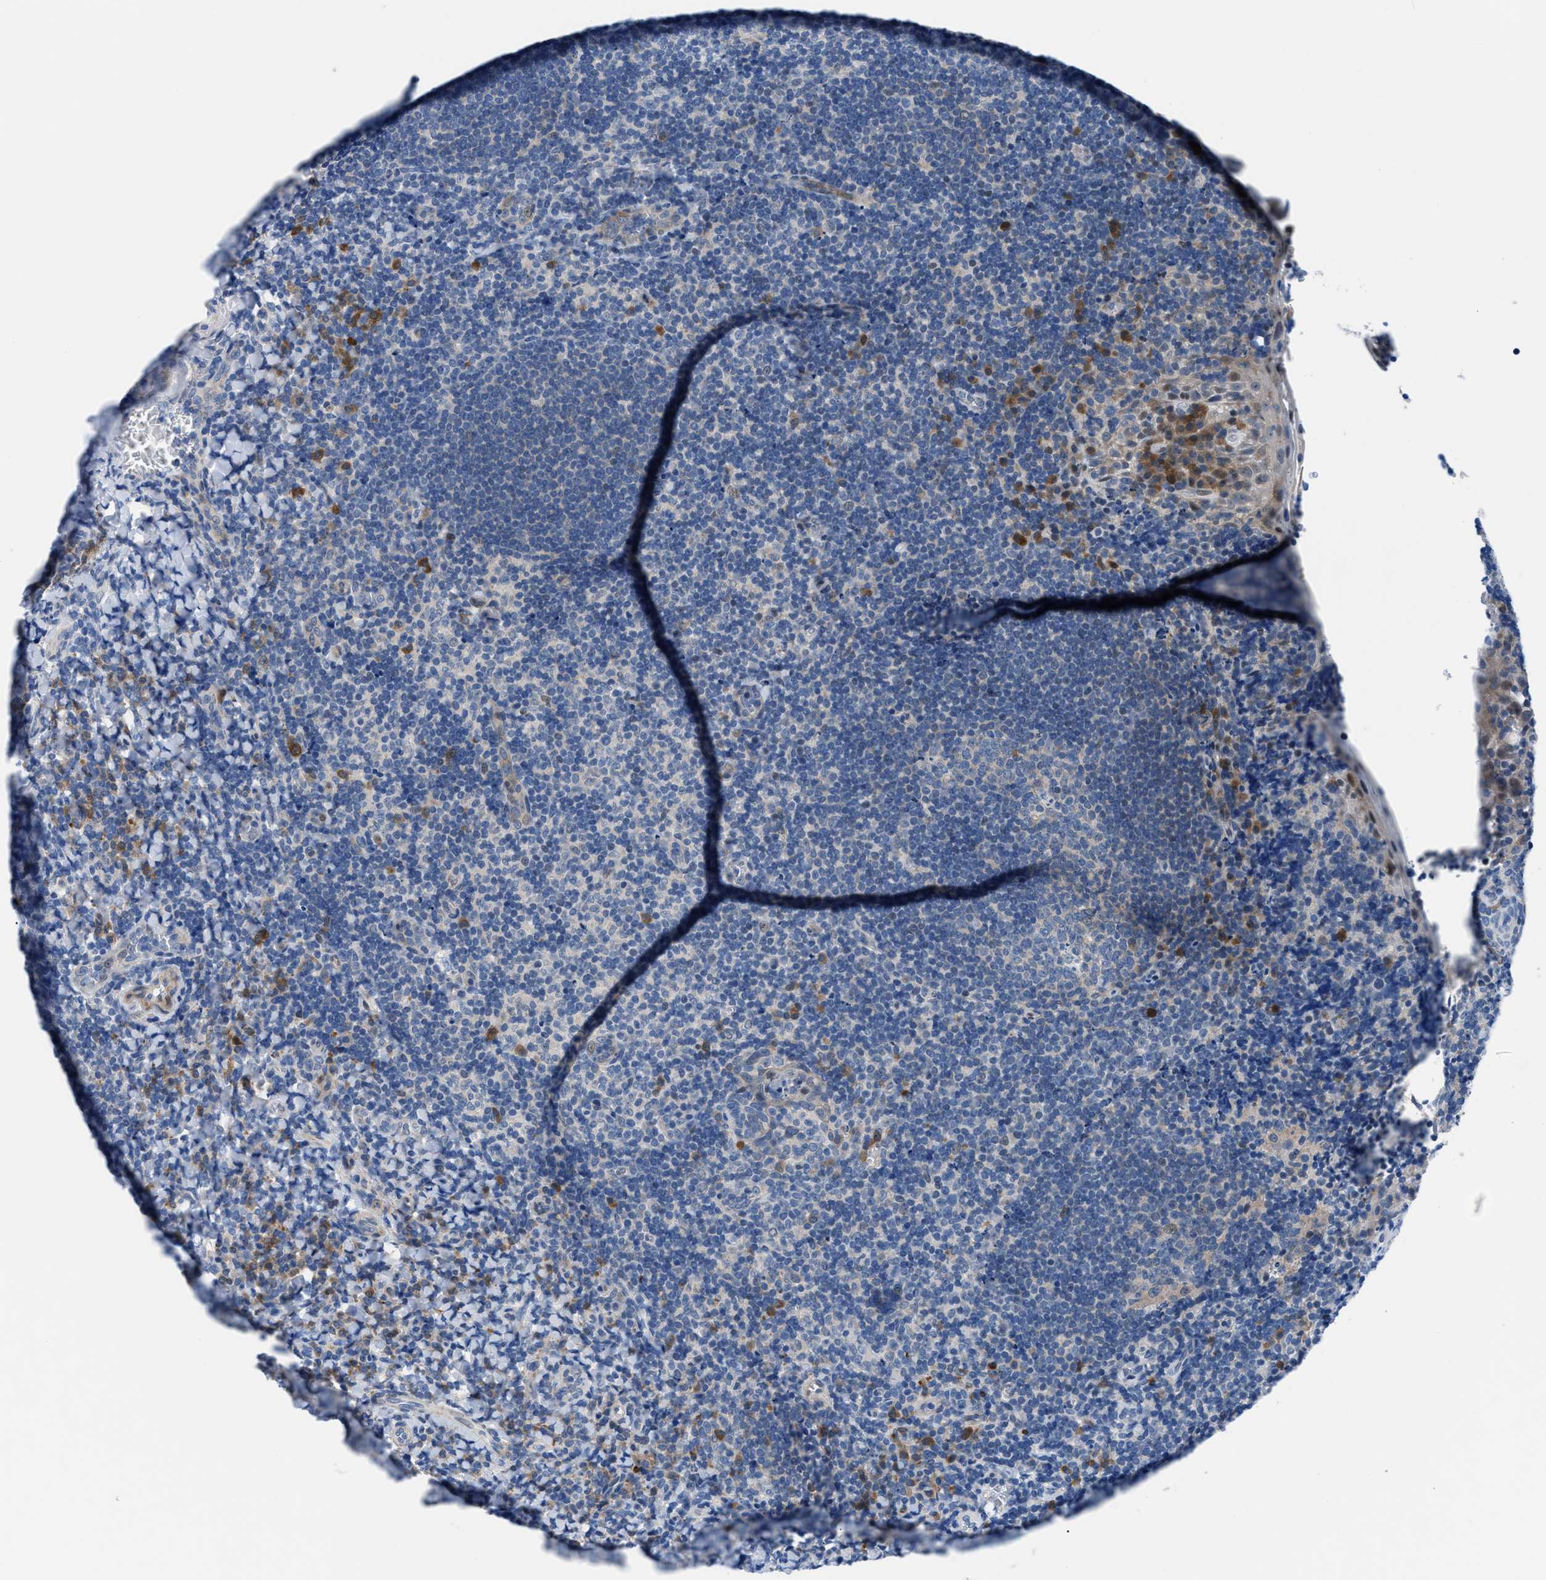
{"staining": {"intensity": "moderate", "quantity": "<25%", "location": "cytoplasmic/membranous"}, "tissue": "tonsil", "cell_type": "Germinal center cells", "image_type": "normal", "snomed": [{"axis": "morphology", "description": "Normal tissue, NOS"}, {"axis": "topography", "description": "Tonsil"}], "caption": "Benign tonsil was stained to show a protein in brown. There is low levels of moderate cytoplasmic/membranous expression in about <25% of germinal center cells. The protein is shown in brown color, while the nuclei are stained blue.", "gene": "UAP1", "patient": {"sex": "male", "age": 37}}